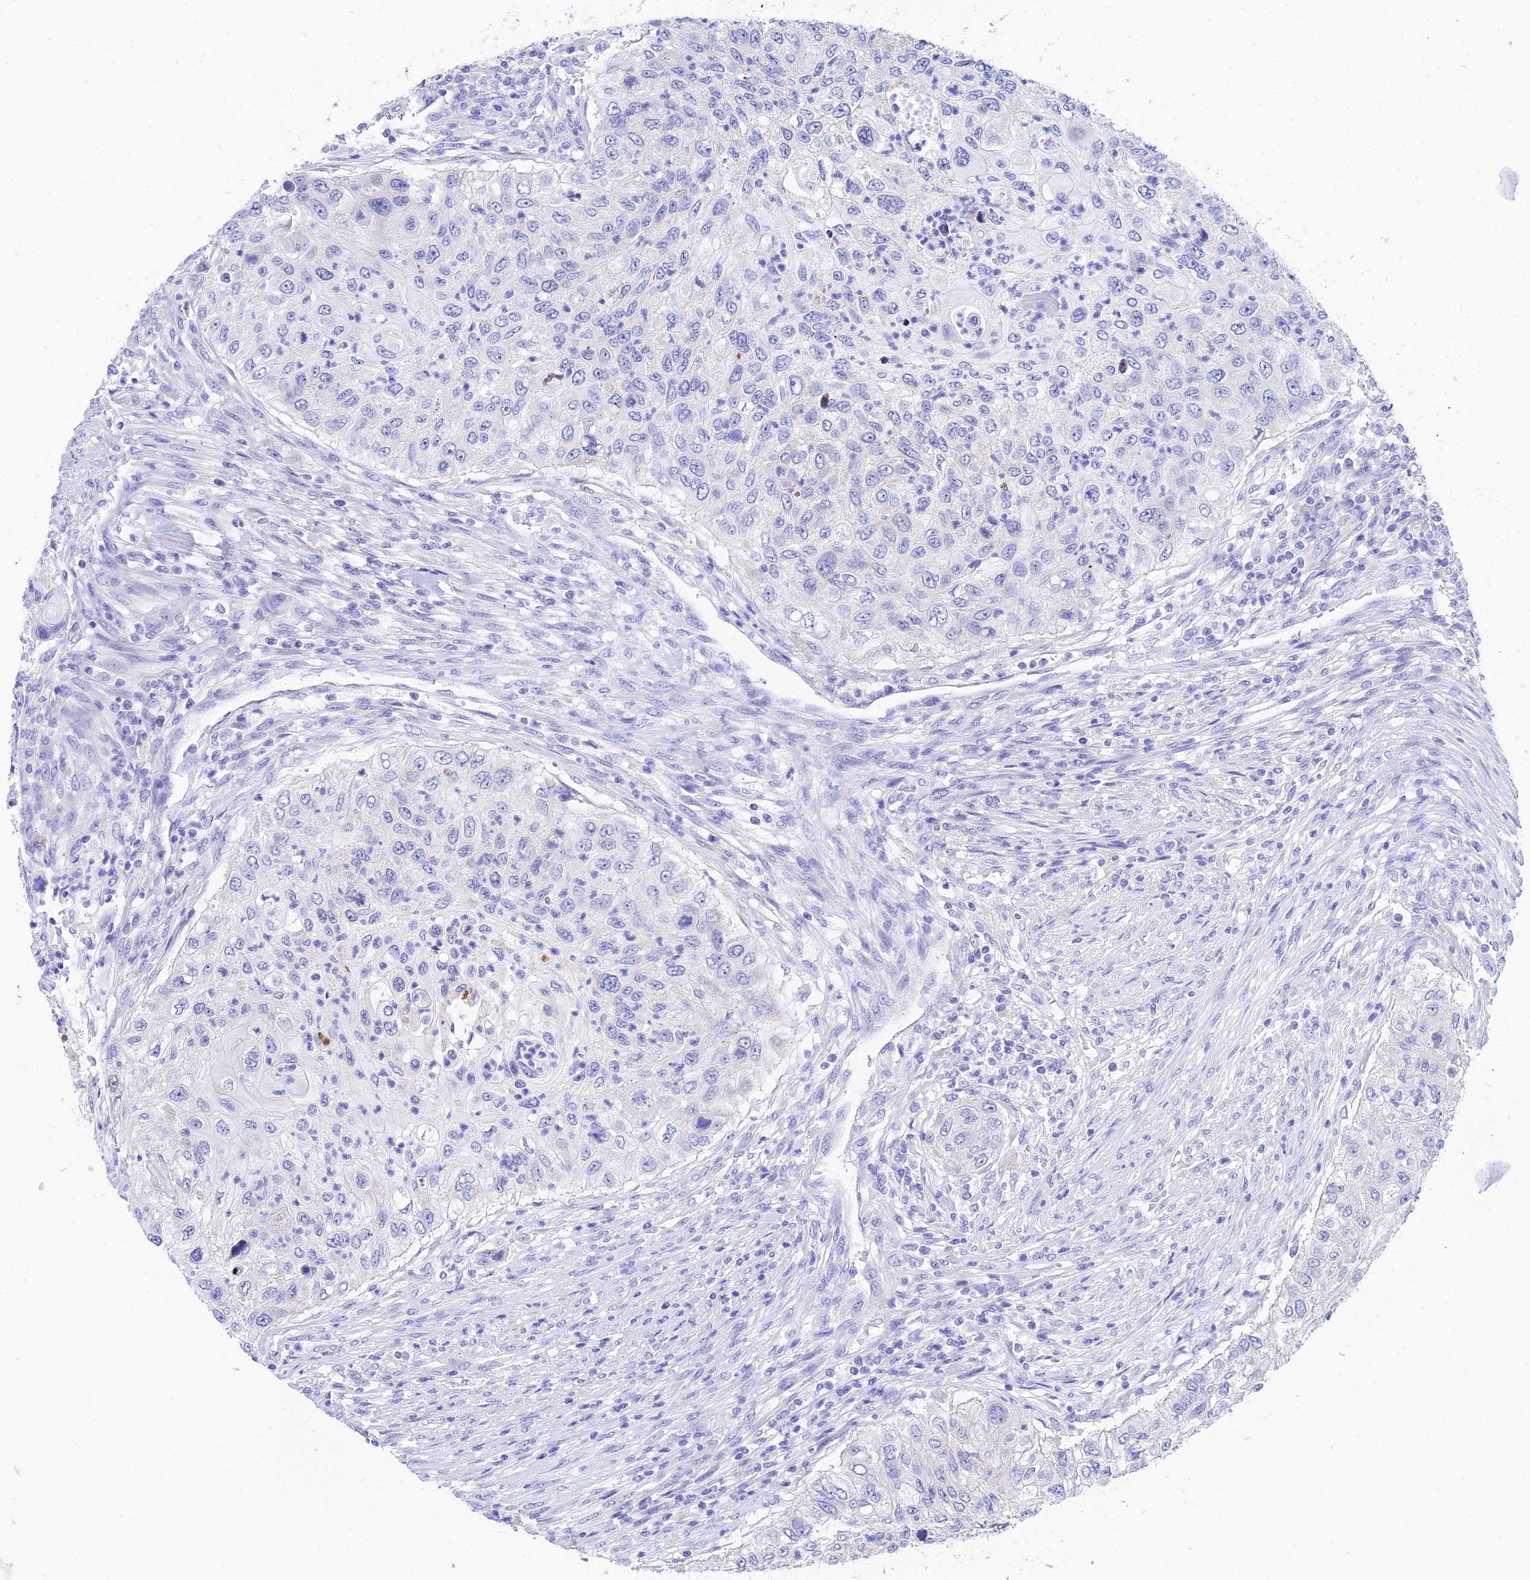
{"staining": {"intensity": "negative", "quantity": "none", "location": "none"}, "tissue": "urothelial cancer", "cell_type": "Tumor cells", "image_type": "cancer", "snomed": [{"axis": "morphology", "description": "Urothelial carcinoma, High grade"}, {"axis": "topography", "description": "Urinary bladder"}], "caption": "High power microscopy histopathology image of an immunohistochemistry (IHC) photomicrograph of urothelial carcinoma (high-grade), revealing no significant staining in tumor cells. (DAB immunohistochemistry with hematoxylin counter stain).", "gene": "CEP41", "patient": {"sex": "female", "age": 60}}